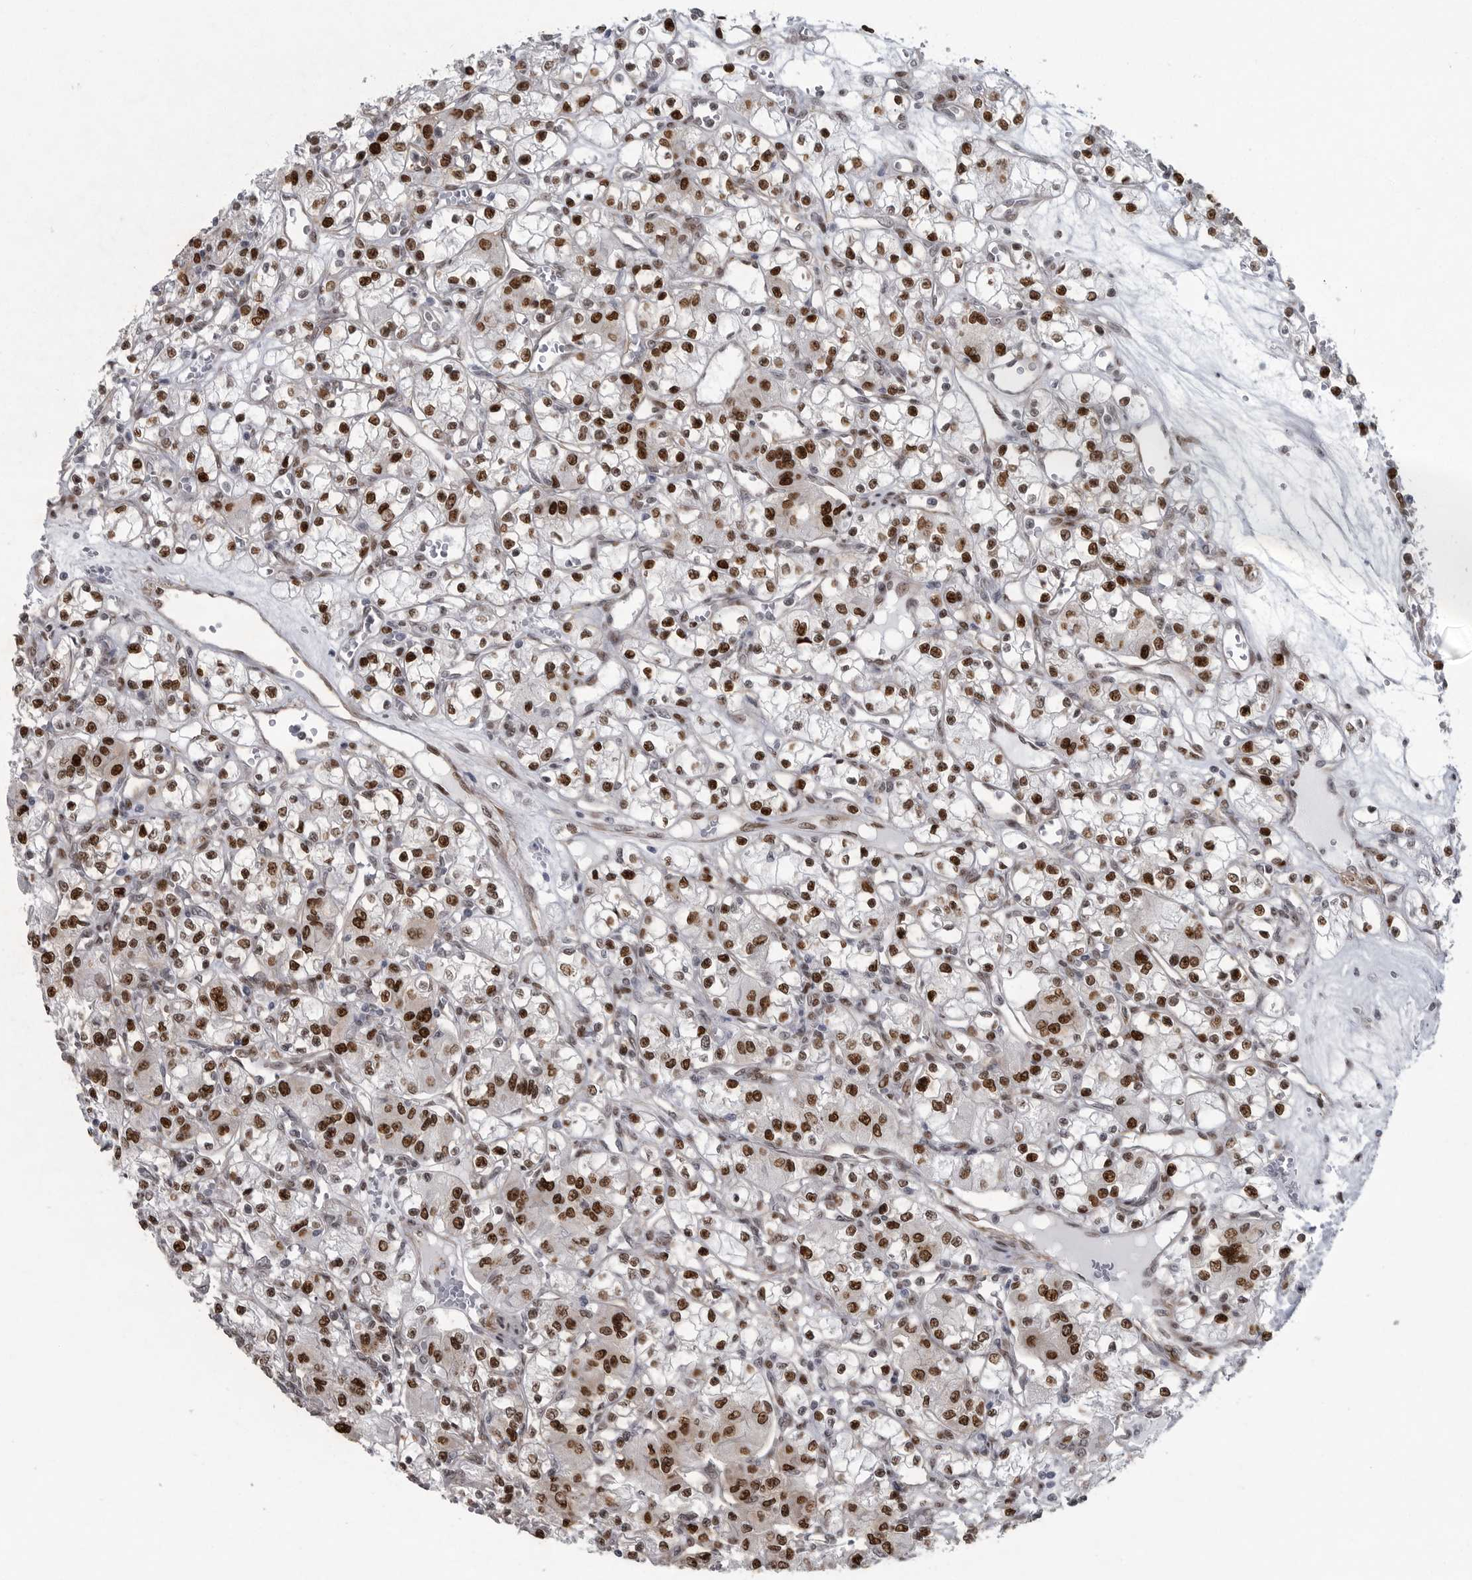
{"staining": {"intensity": "strong", "quantity": ">75%", "location": "nuclear"}, "tissue": "renal cancer", "cell_type": "Tumor cells", "image_type": "cancer", "snomed": [{"axis": "morphology", "description": "Adenocarcinoma, NOS"}, {"axis": "topography", "description": "Kidney"}], "caption": "Strong nuclear staining is identified in approximately >75% of tumor cells in renal cancer (adenocarcinoma).", "gene": "HMGN3", "patient": {"sex": "female", "age": 59}}